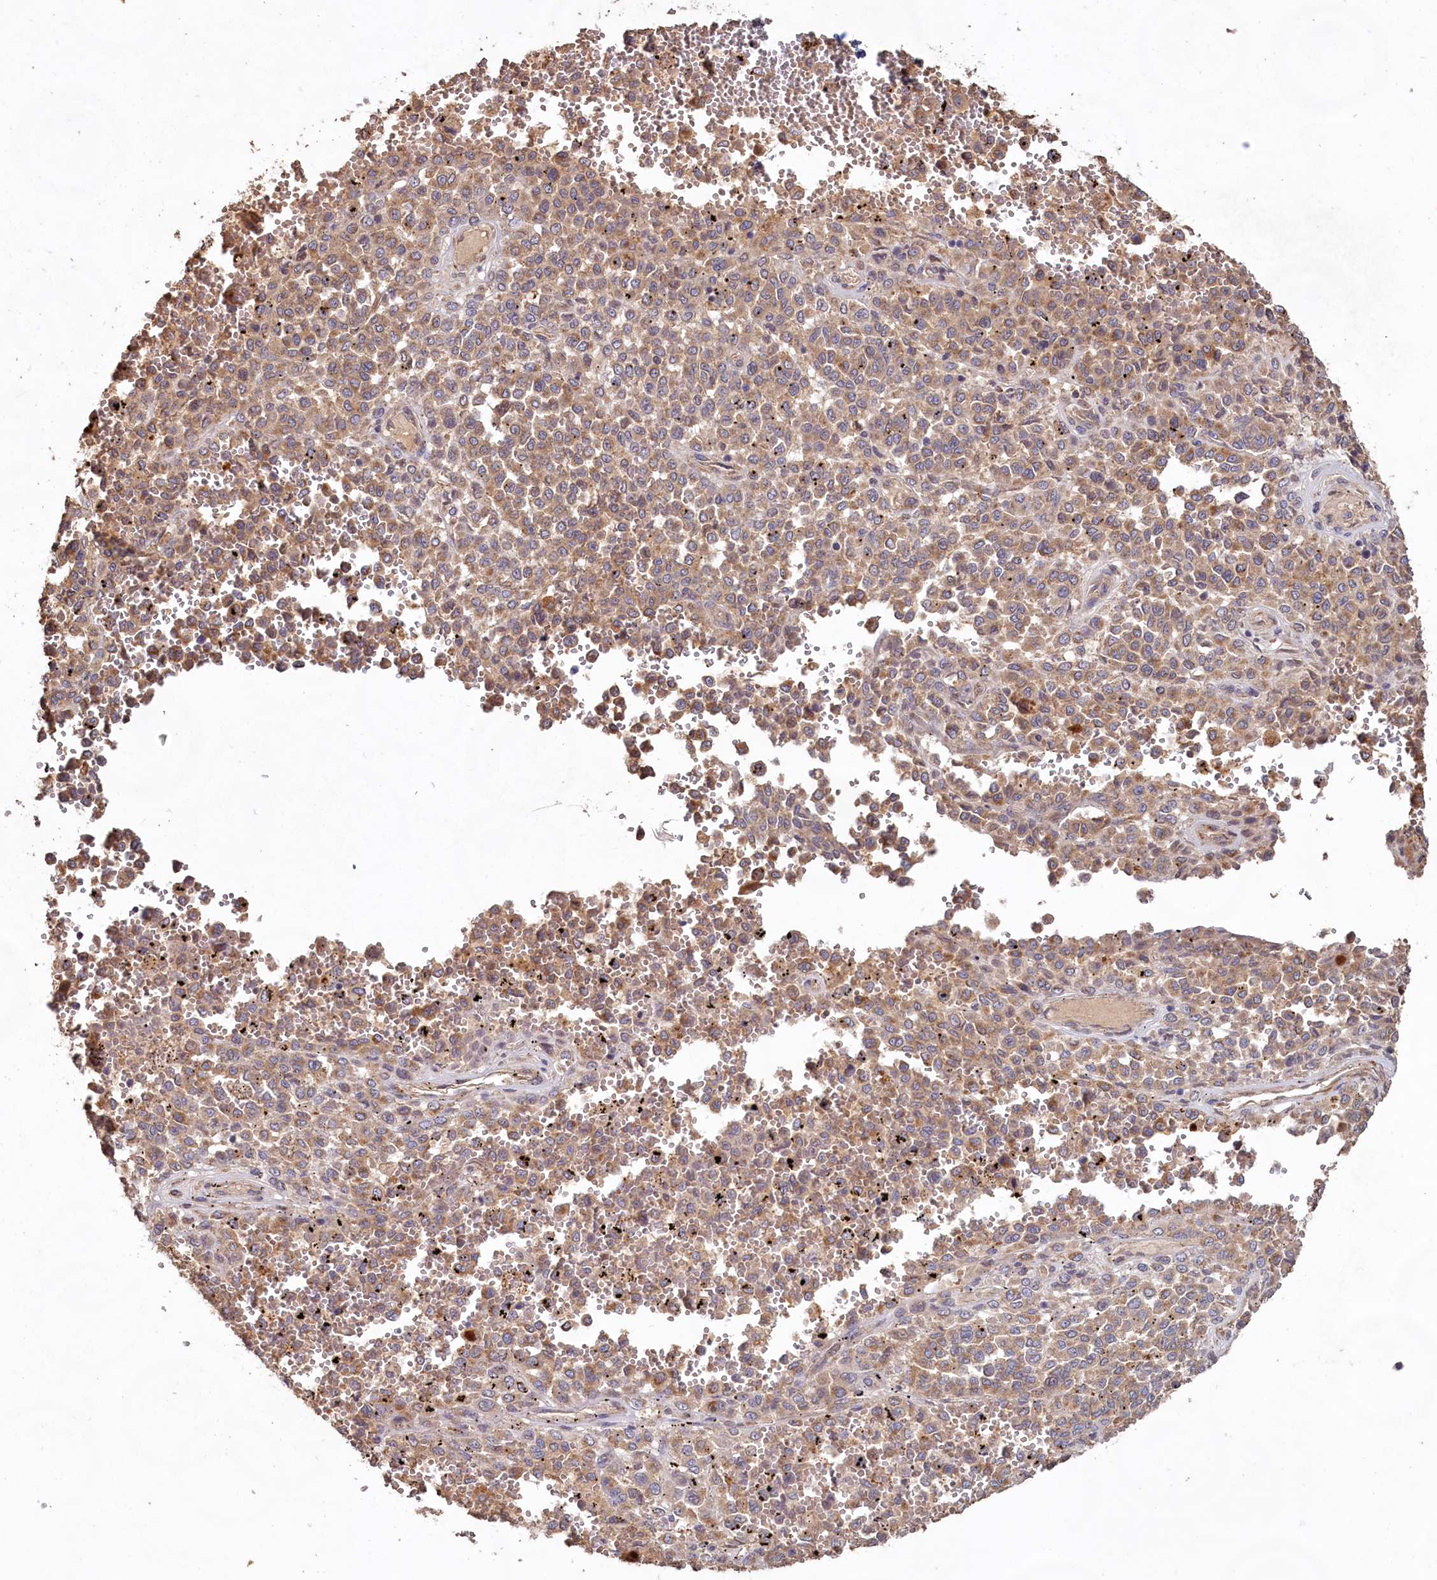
{"staining": {"intensity": "moderate", "quantity": ">75%", "location": "cytoplasmic/membranous"}, "tissue": "melanoma", "cell_type": "Tumor cells", "image_type": "cancer", "snomed": [{"axis": "morphology", "description": "Malignant melanoma, Metastatic site"}, {"axis": "topography", "description": "Pancreas"}], "caption": "Tumor cells display medium levels of moderate cytoplasmic/membranous staining in approximately >75% of cells in human melanoma.", "gene": "FUNDC1", "patient": {"sex": "female", "age": 30}}